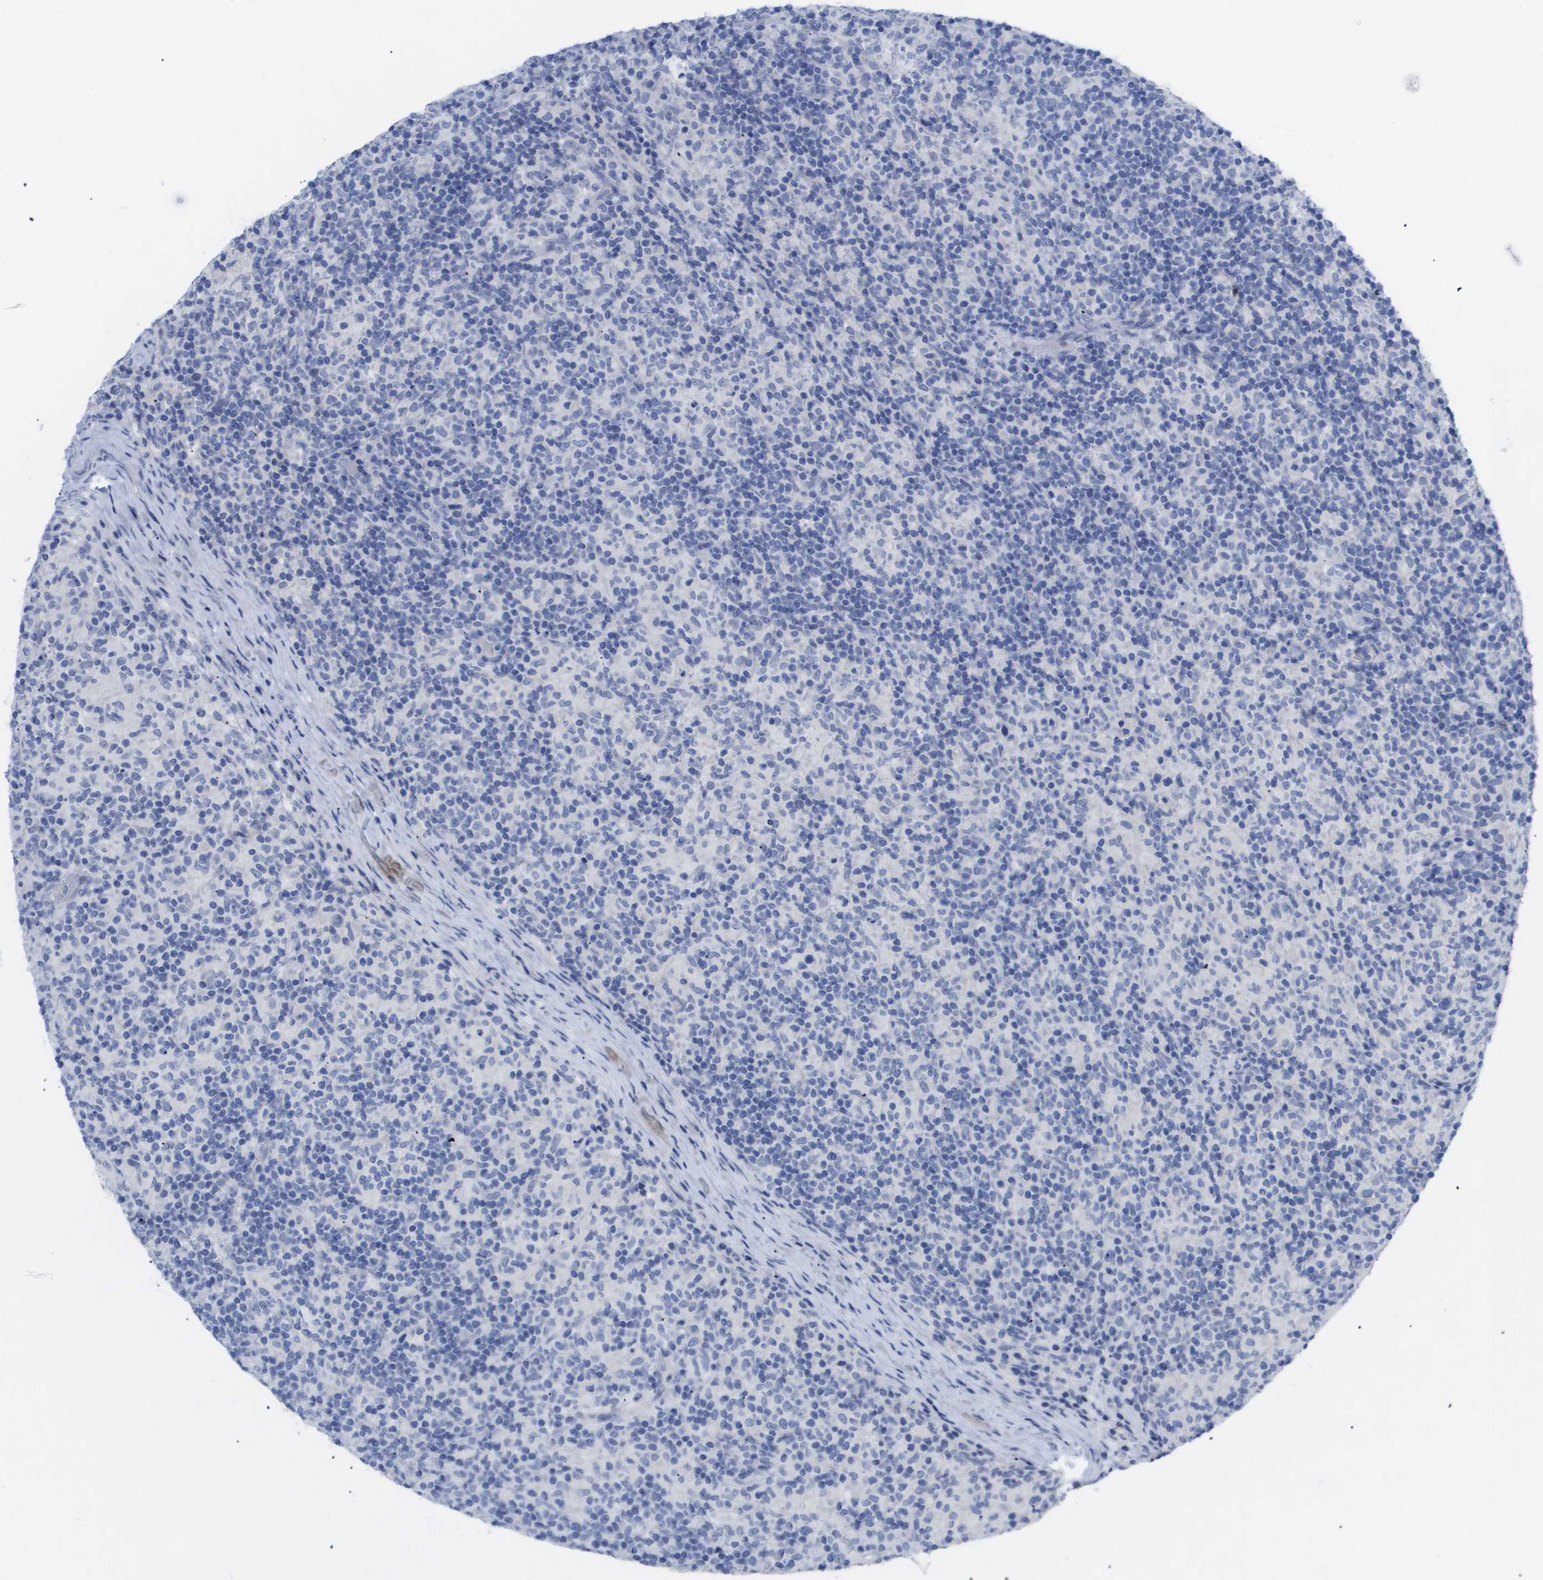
{"staining": {"intensity": "negative", "quantity": "none", "location": "none"}, "tissue": "lymphoma", "cell_type": "Tumor cells", "image_type": "cancer", "snomed": [{"axis": "morphology", "description": "Hodgkin's disease, NOS"}, {"axis": "topography", "description": "Lymph node"}], "caption": "The image demonstrates no significant expression in tumor cells of Hodgkin's disease. (DAB (3,3'-diaminobenzidine) immunohistochemistry with hematoxylin counter stain).", "gene": "CAV3", "patient": {"sex": "male", "age": 70}}